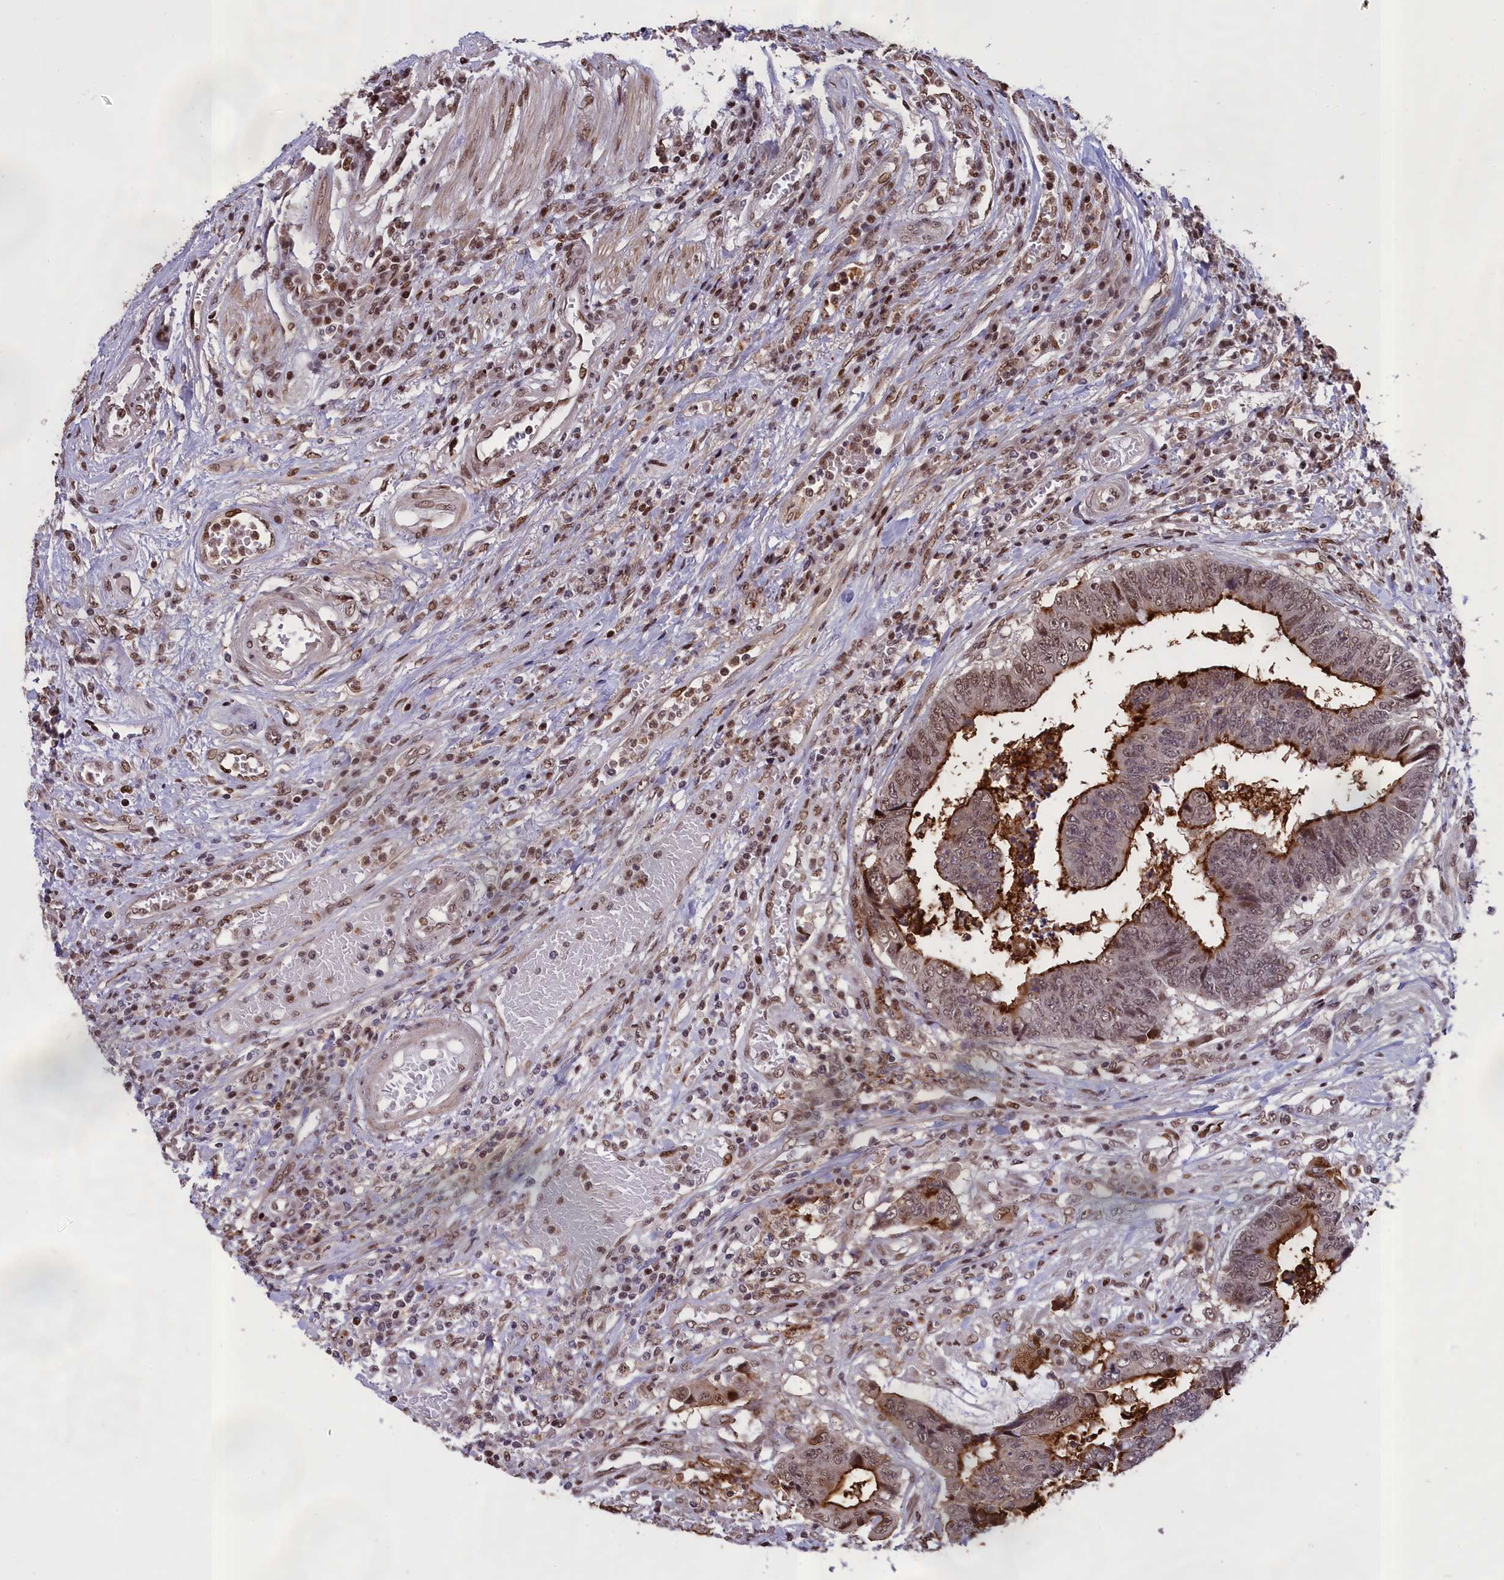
{"staining": {"intensity": "moderate", "quantity": "25%-75%", "location": "cytoplasmic/membranous,nuclear"}, "tissue": "colorectal cancer", "cell_type": "Tumor cells", "image_type": "cancer", "snomed": [{"axis": "morphology", "description": "Adenocarcinoma, NOS"}, {"axis": "topography", "description": "Rectum"}], "caption": "Approximately 25%-75% of tumor cells in colorectal adenocarcinoma show moderate cytoplasmic/membranous and nuclear protein expression as visualized by brown immunohistochemical staining.", "gene": "RELB", "patient": {"sex": "male", "age": 84}}